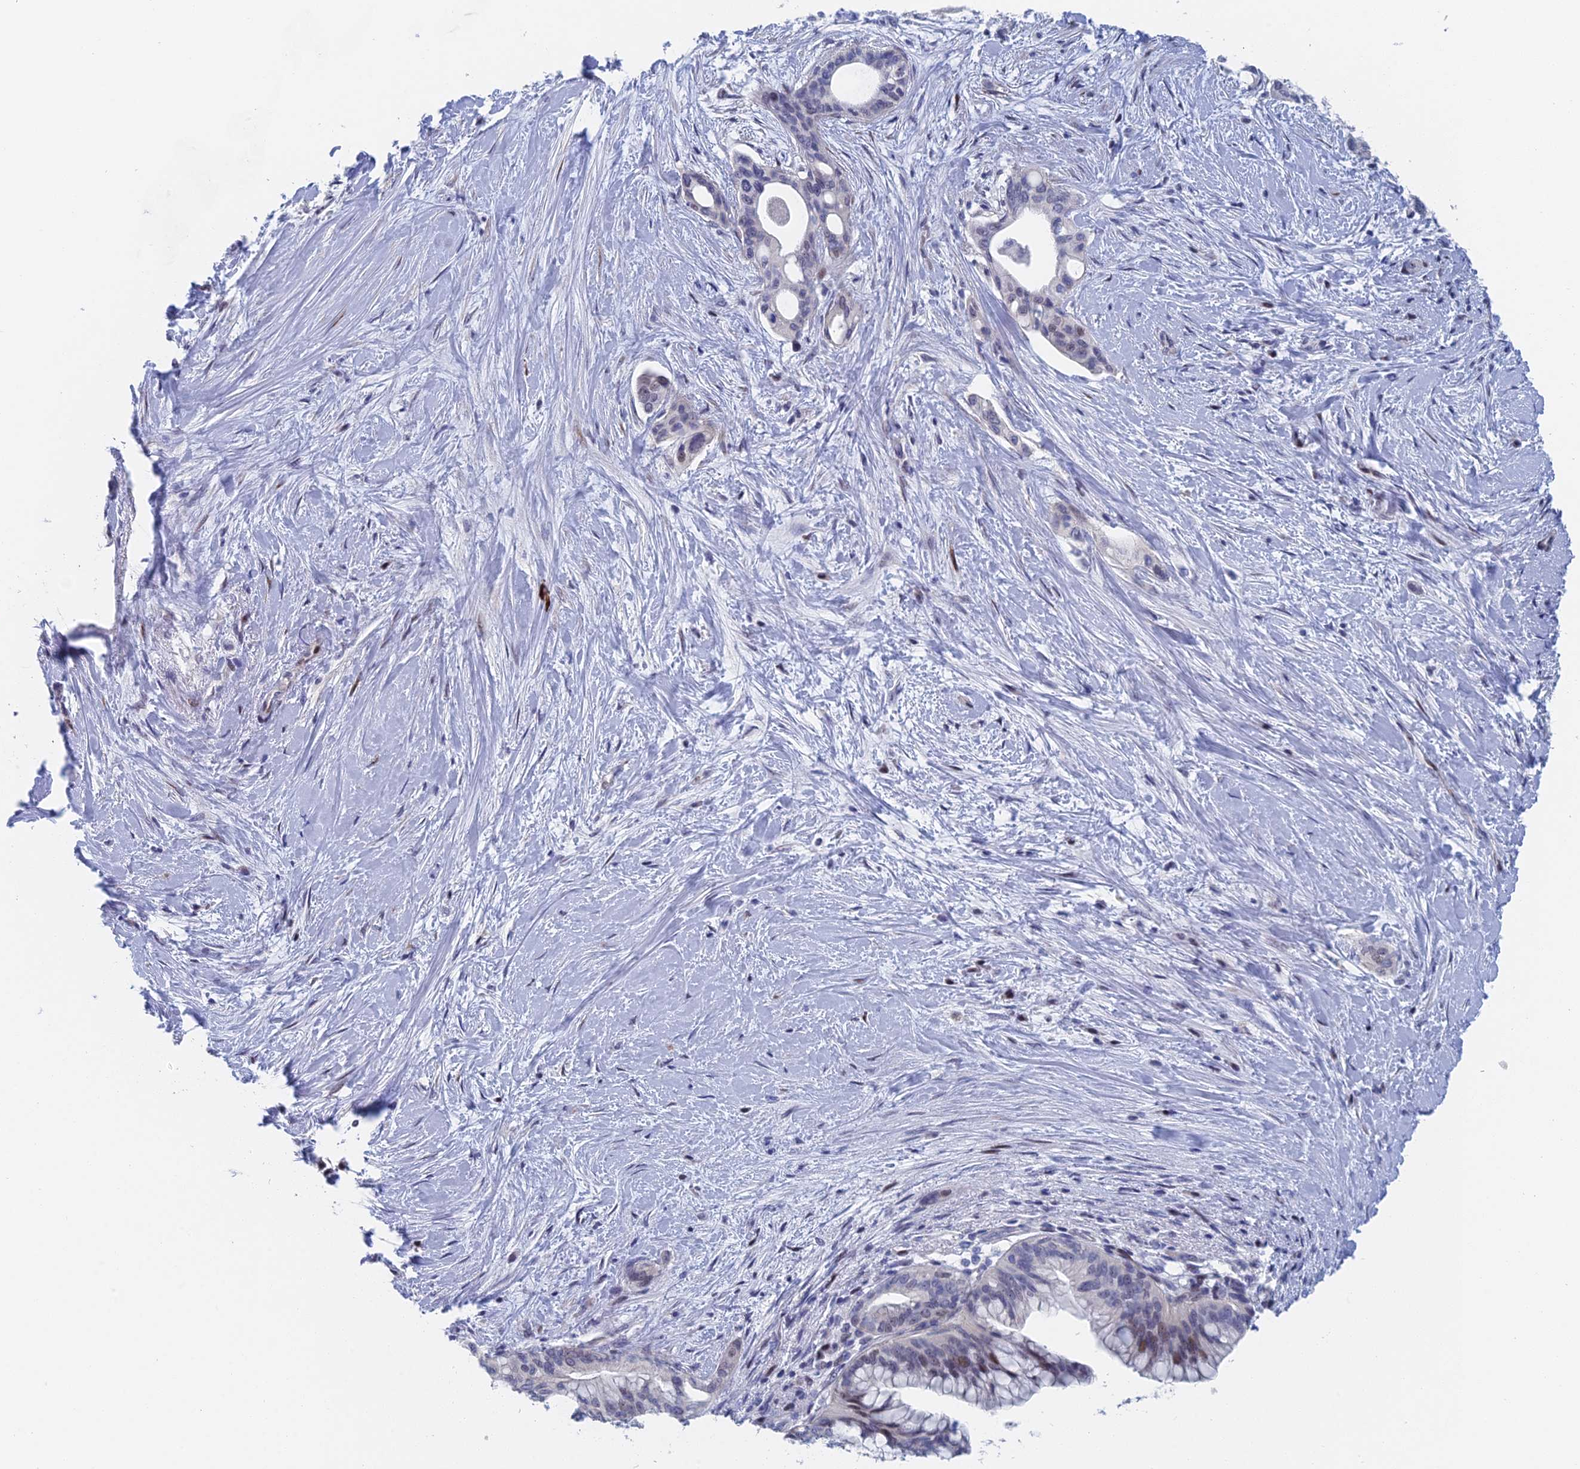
{"staining": {"intensity": "moderate", "quantity": "<25%", "location": "nuclear"}, "tissue": "pancreatic cancer", "cell_type": "Tumor cells", "image_type": "cancer", "snomed": [{"axis": "morphology", "description": "Adenocarcinoma, NOS"}, {"axis": "topography", "description": "Pancreas"}], "caption": "Immunohistochemistry staining of adenocarcinoma (pancreatic), which exhibits low levels of moderate nuclear staining in about <25% of tumor cells indicating moderate nuclear protein staining. The staining was performed using DAB (3,3'-diaminobenzidine) (brown) for protein detection and nuclei were counterstained in hematoxylin (blue).", "gene": "DRGX", "patient": {"sex": "male", "age": 46}}